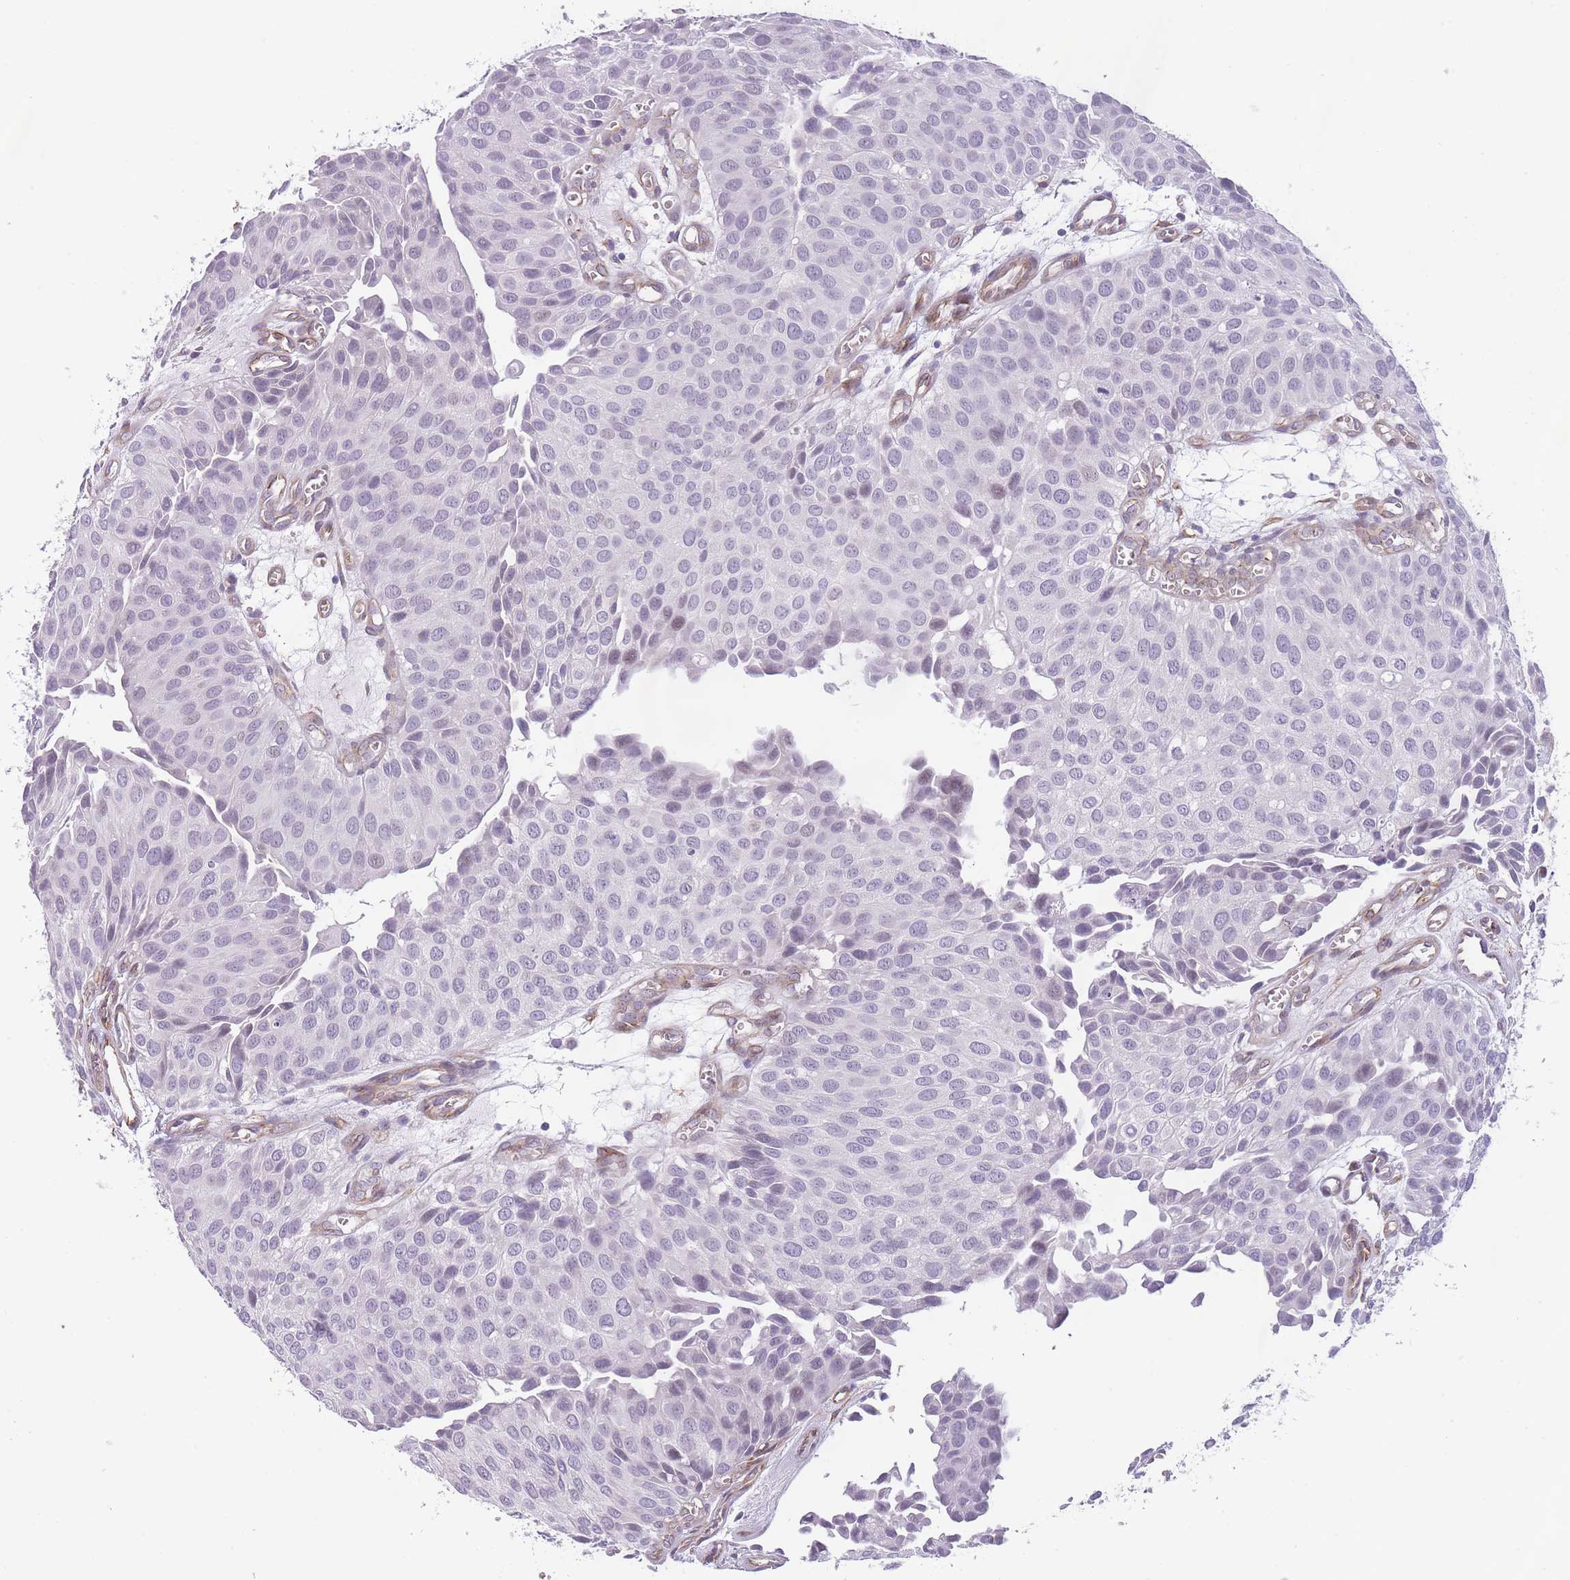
{"staining": {"intensity": "weak", "quantity": "<25%", "location": "nuclear"}, "tissue": "urothelial cancer", "cell_type": "Tumor cells", "image_type": "cancer", "snomed": [{"axis": "morphology", "description": "Urothelial carcinoma, Low grade"}, {"axis": "topography", "description": "Urinary bladder"}], "caption": "Low-grade urothelial carcinoma was stained to show a protein in brown. There is no significant expression in tumor cells.", "gene": "OR6B3", "patient": {"sex": "male", "age": 88}}